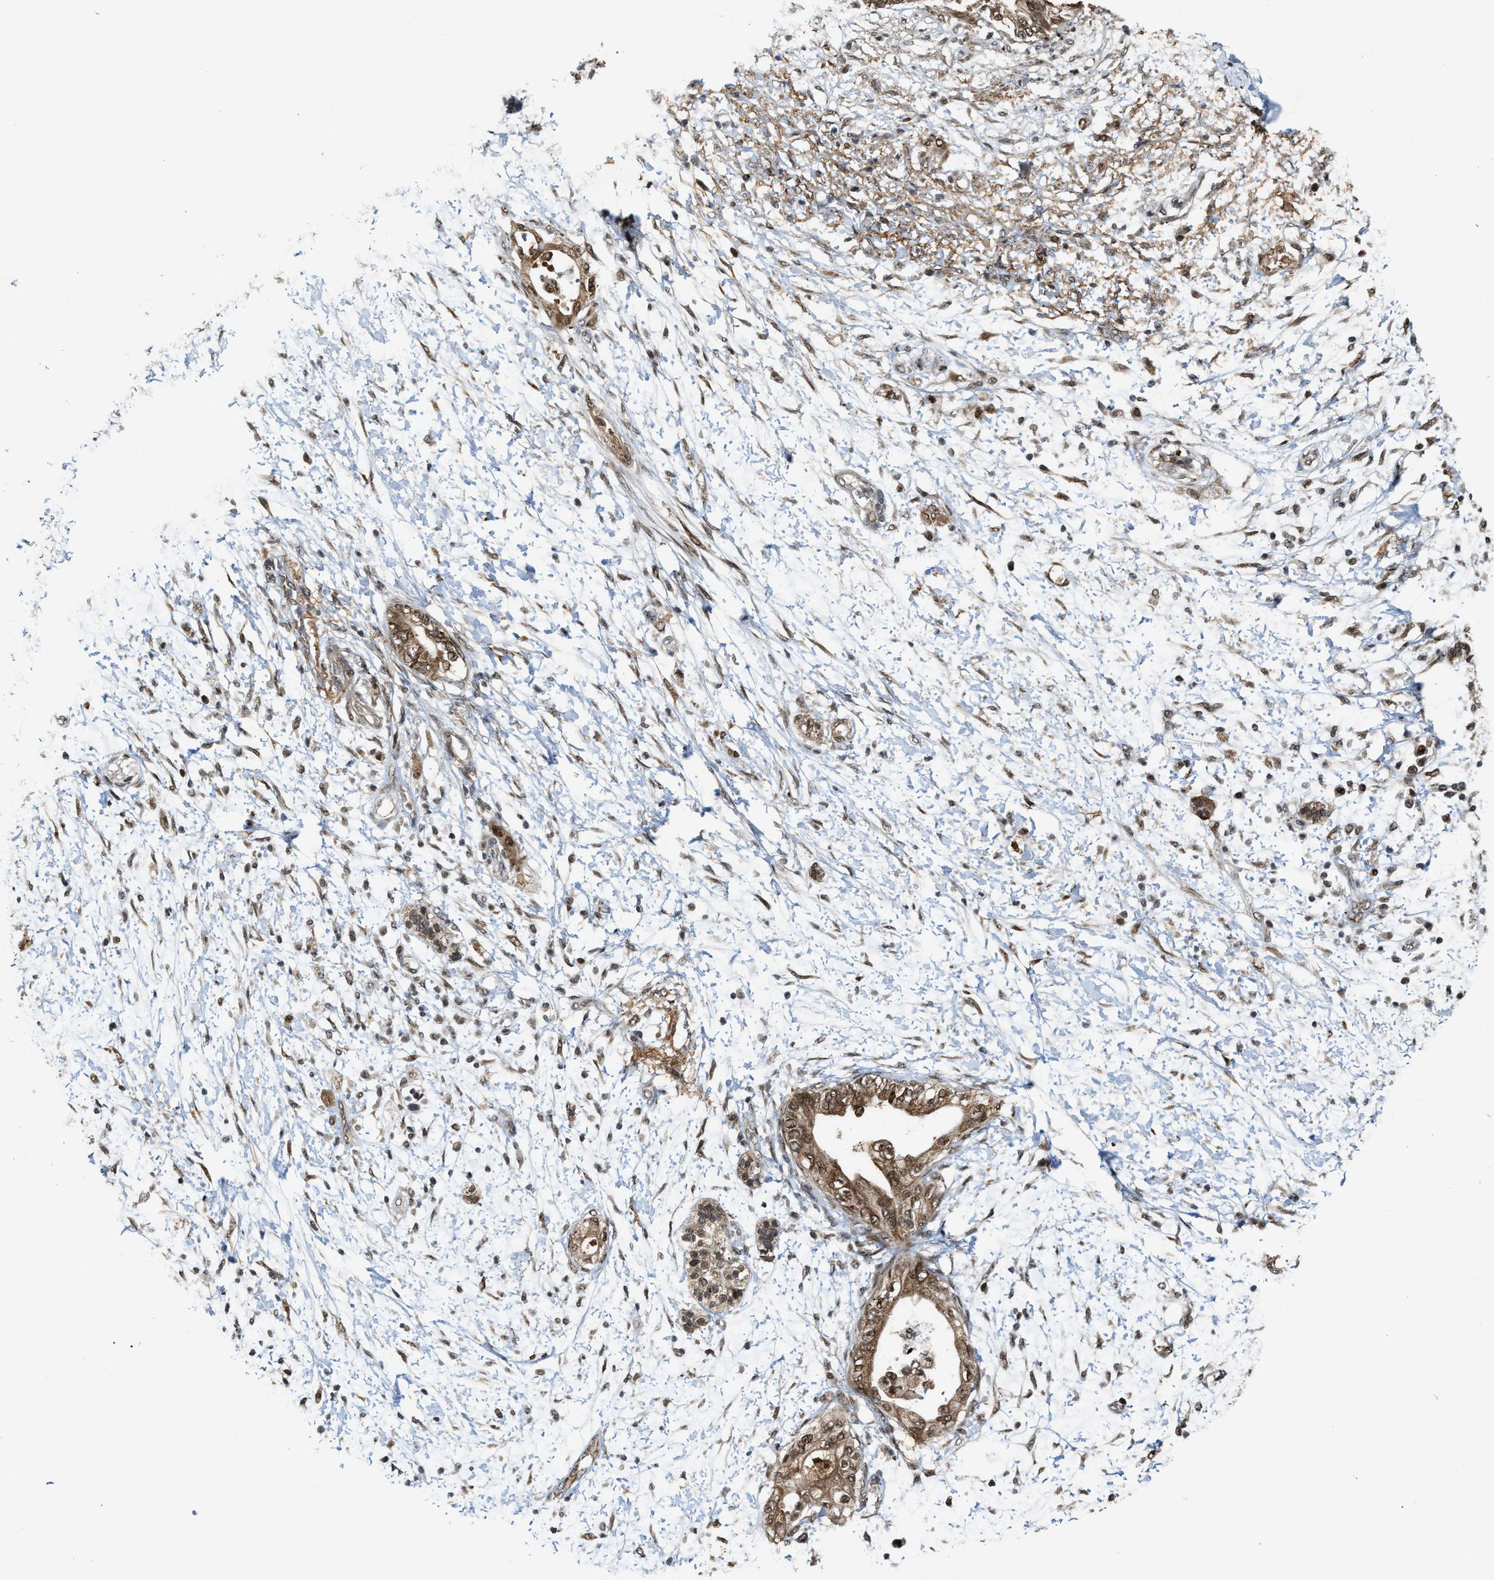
{"staining": {"intensity": "moderate", "quantity": ">75%", "location": "nuclear"}, "tissue": "adipose tissue", "cell_type": "Adipocytes", "image_type": "normal", "snomed": [{"axis": "morphology", "description": "Normal tissue, NOS"}, {"axis": "morphology", "description": "Adenocarcinoma, NOS"}, {"axis": "topography", "description": "Duodenum"}, {"axis": "topography", "description": "Peripheral nerve tissue"}], "caption": "Unremarkable adipose tissue was stained to show a protein in brown. There is medium levels of moderate nuclear staining in approximately >75% of adipocytes. The staining was performed using DAB (3,3'-diaminobenzidine) to visualize the protein expression in brown, while the nuclei were stained in blue with hematoxylin (Magnification: 20x).", "gene": "ZNF250", "patient": {"sex": "female", "age": 60}}